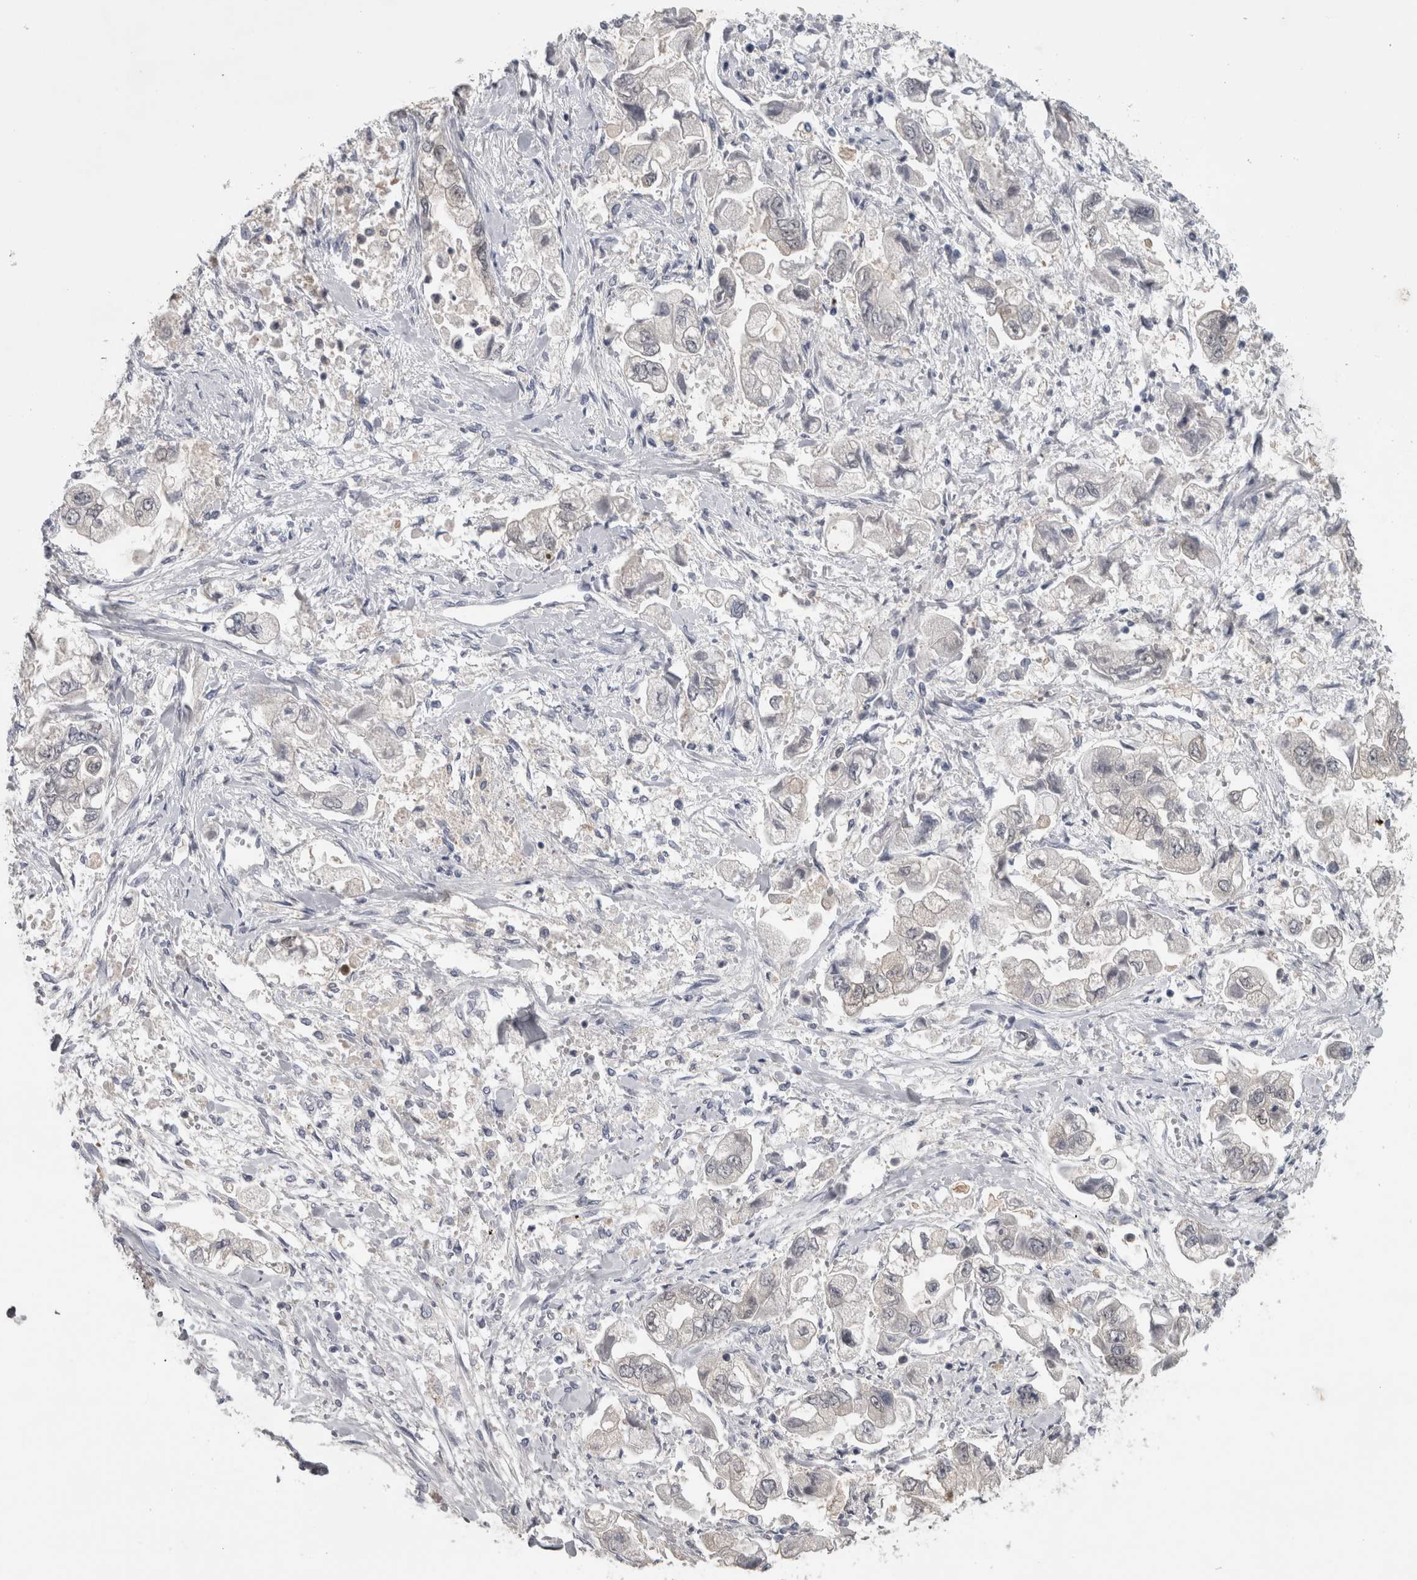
{"staining": {"intensity": "negative", "quantity": "none", "location": "none"}, "tissue": "stomach cancer", "cell_type": "Tumor cells", "image_type": "cancer", "snomed": [{"axis": "morphology", "description": "Normal tissue, NOS"}, {"axis": "morphology", "description": "Adenocarcinoma, NOS"}, {"axis": "topography", "description": "Stomach"}], "caption": "The photomicrograph displays no significant staining in tumor cells of adenocarcinoma (stomach). (DAB (3,3'-diaminobenzidine) IHC with hematoxylin counter stain).", "gene": "NAPRT", "patient": {"sex": "male", "age": 62}}